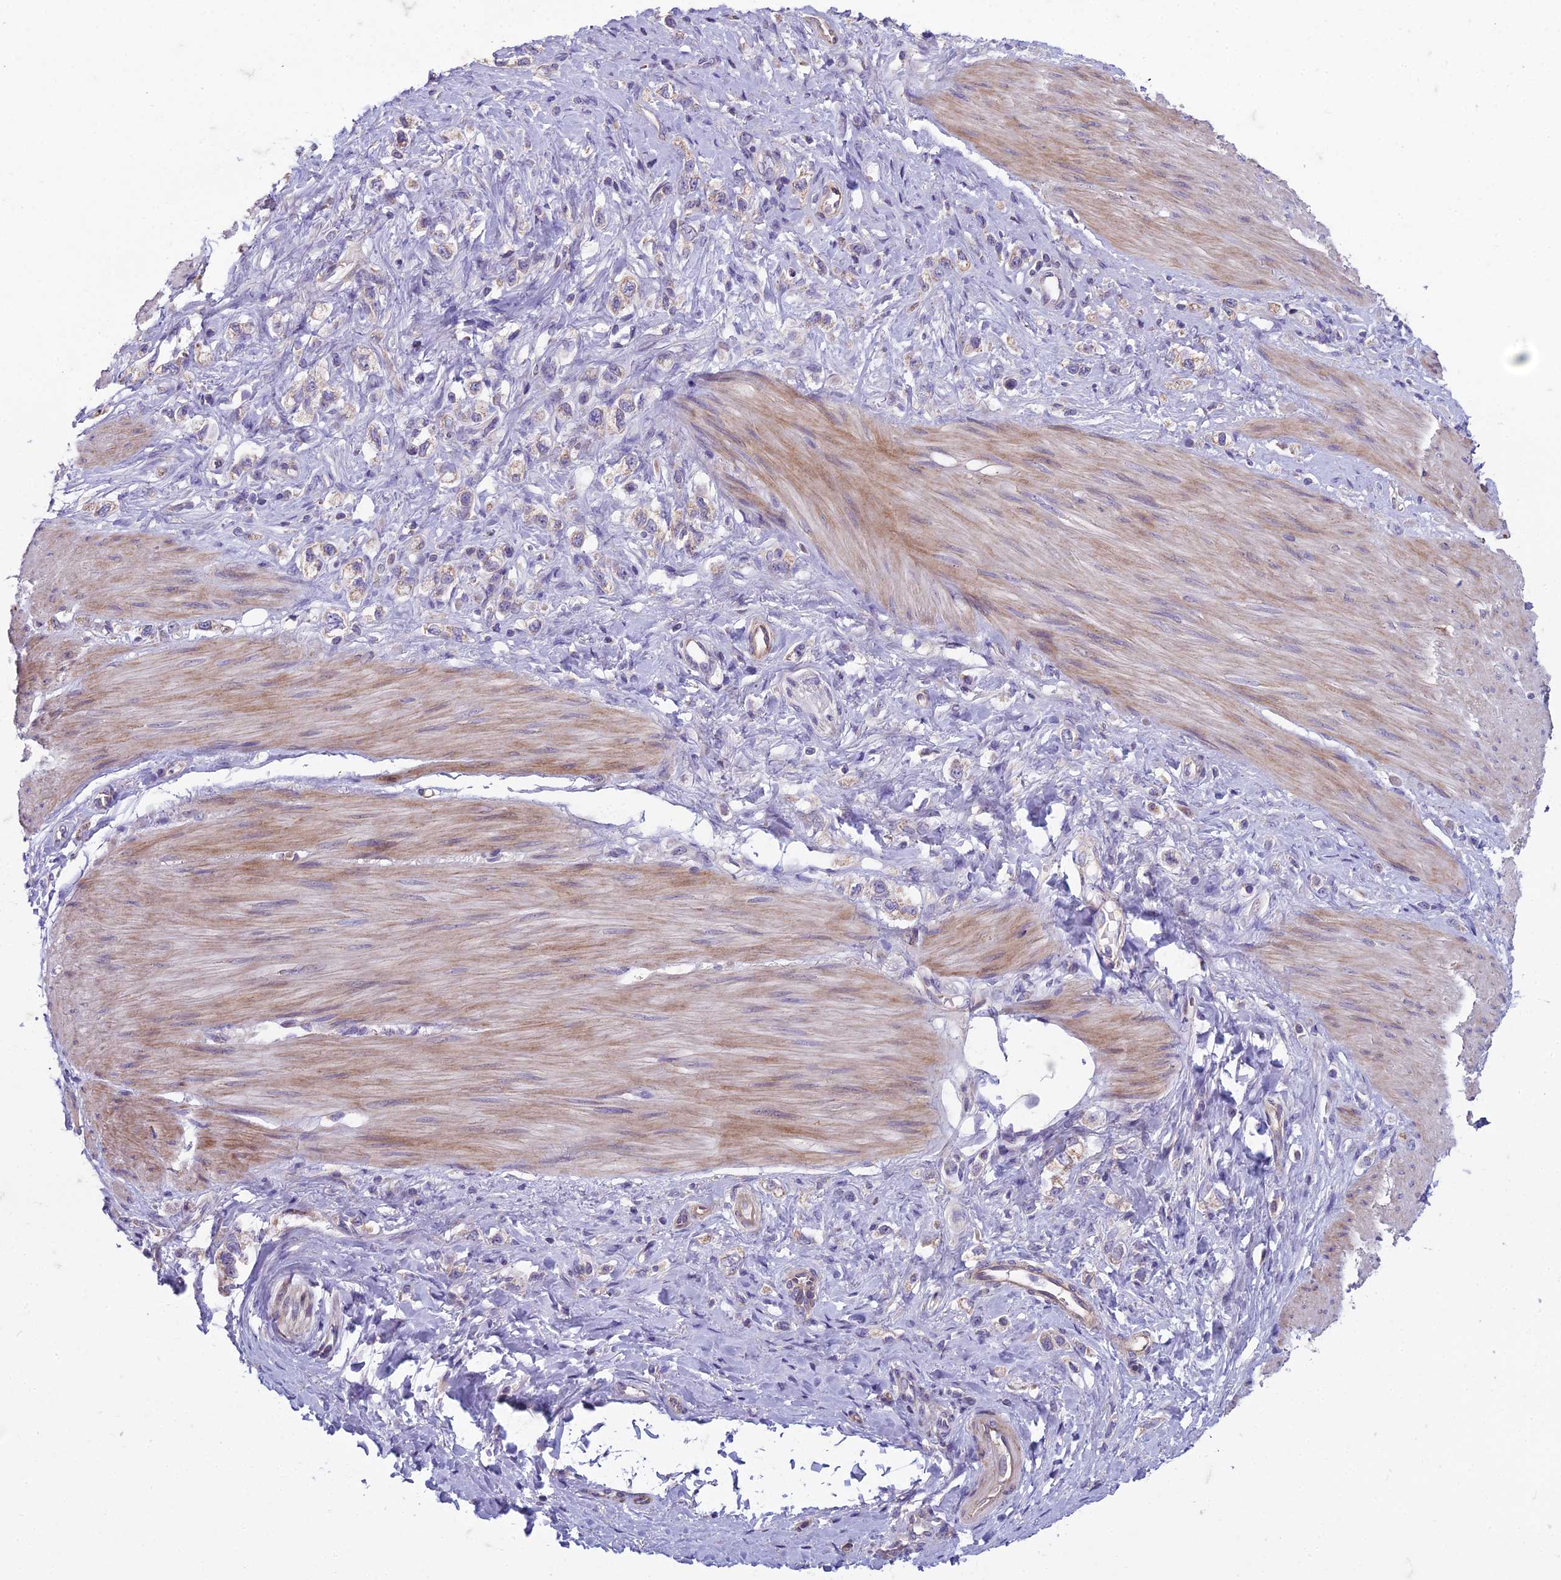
{"staining": {"intensity": "weak", "quantity": "<25%", "location": "cytoplasmic/membranous"}, "tissue": "stomach cancer", "cell_type": "Tumor cells", "image_type": "cancer", "snomed": [{"axis": "morphology", "description": "Adenocarcinoma, NOS"}, {"axis": "topography", "description": "Stomach"}], "caption": "This is a photomicrograph of IHC staining of stomach adenocarcinoma, which shows no expression in tumor cells.", "gene": "DUS2", "patient": {"sex": "female", "age": 65}}